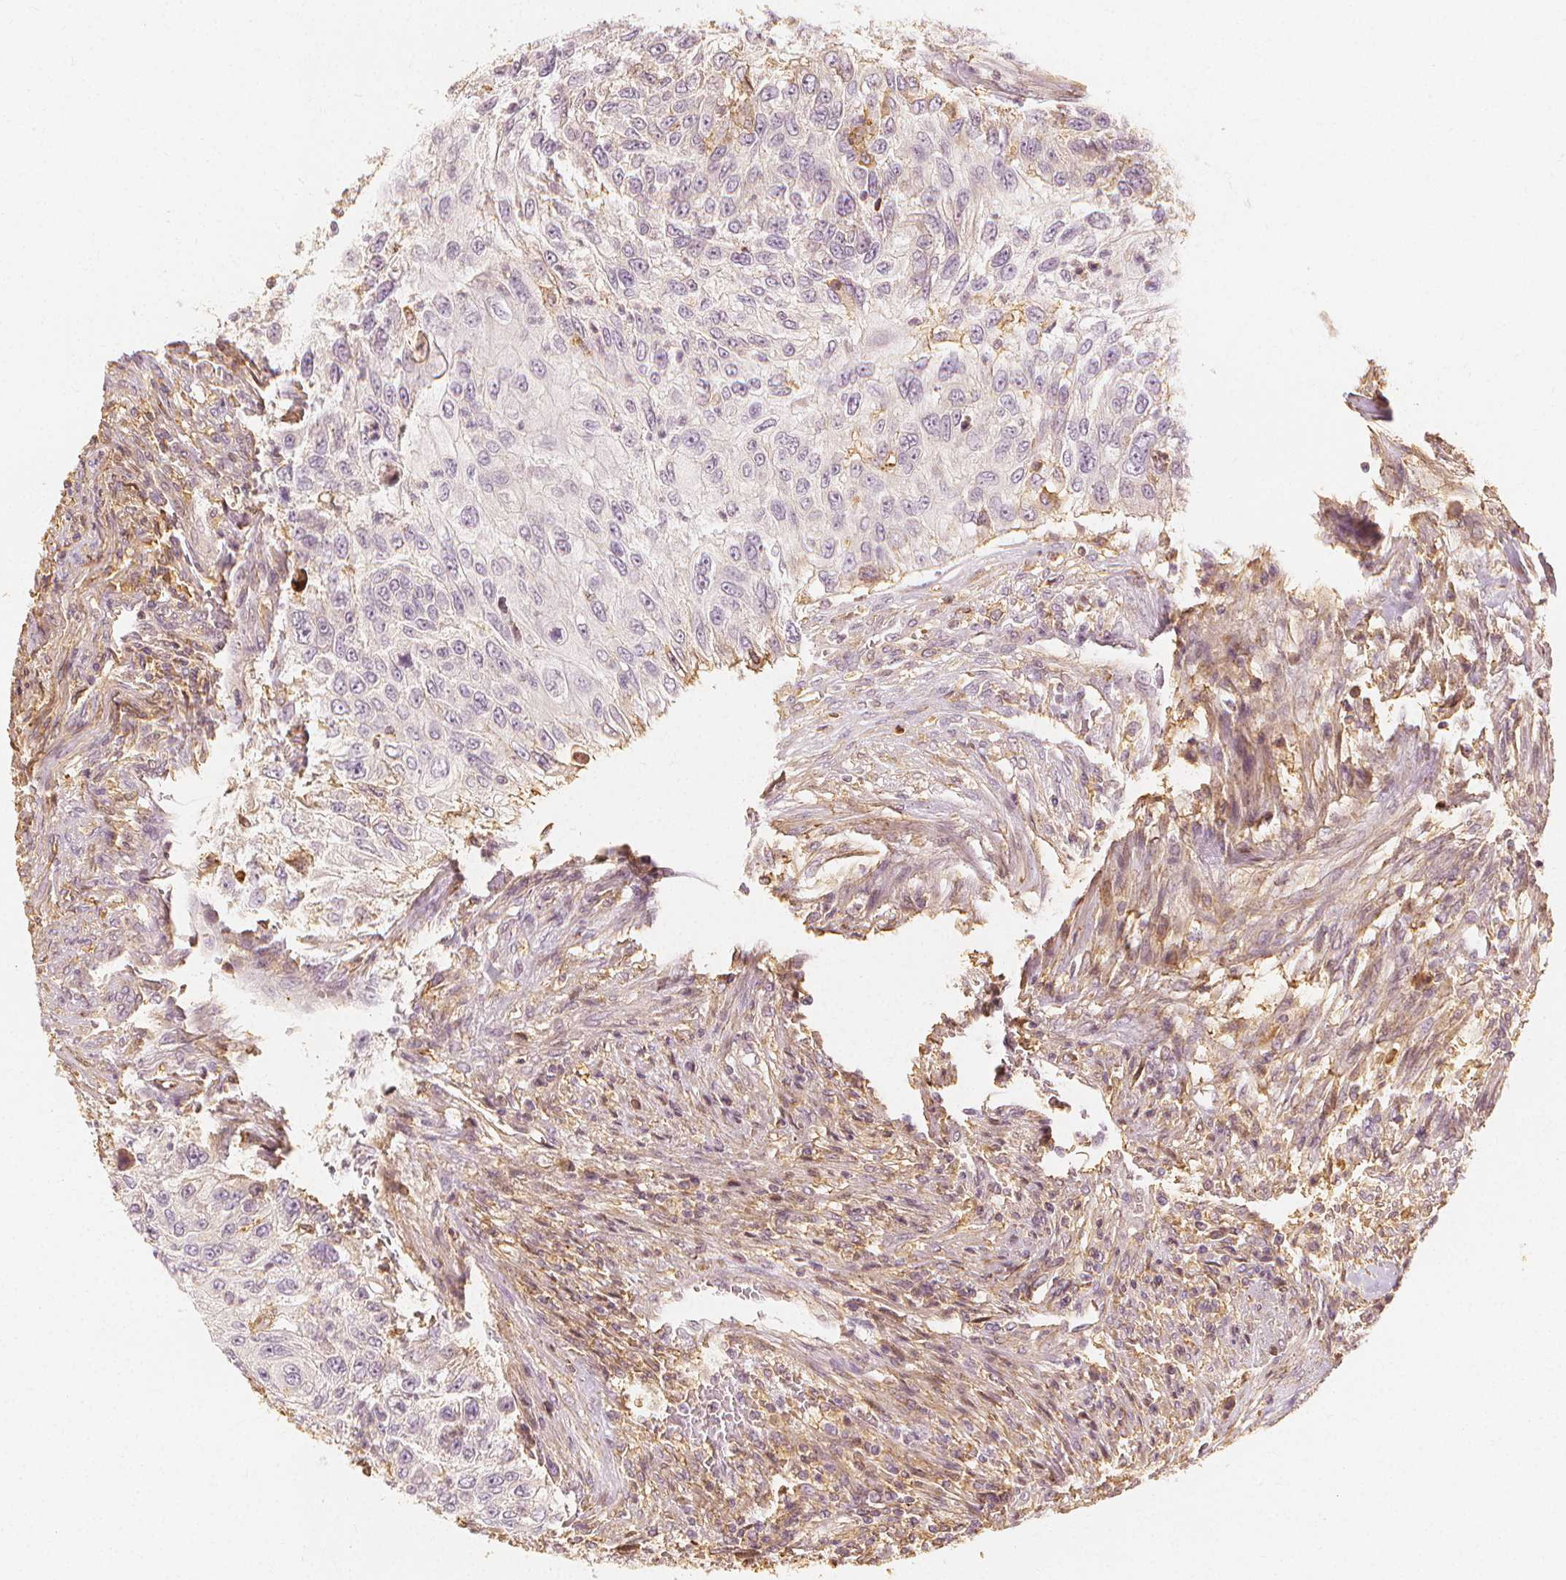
{"staining": {"intensity": "negative", "quantity": "none", "location": "none"}, "tissue": "urothelial cancer", "cell_type": "Tumor cells", "image_type": "cancer", "snomed": [{"axis": "morphology", "description": "Urothelial carcinoma, High grade"}, {"axis": "topography", "description": "Urinary bladder"}], "caption": "Human urothelial cancer stained for a protein using IHC shows no positivity in tumor cells.", "gene": "ARHGAP26", "patient": {"sex": "female", "age": 60}}